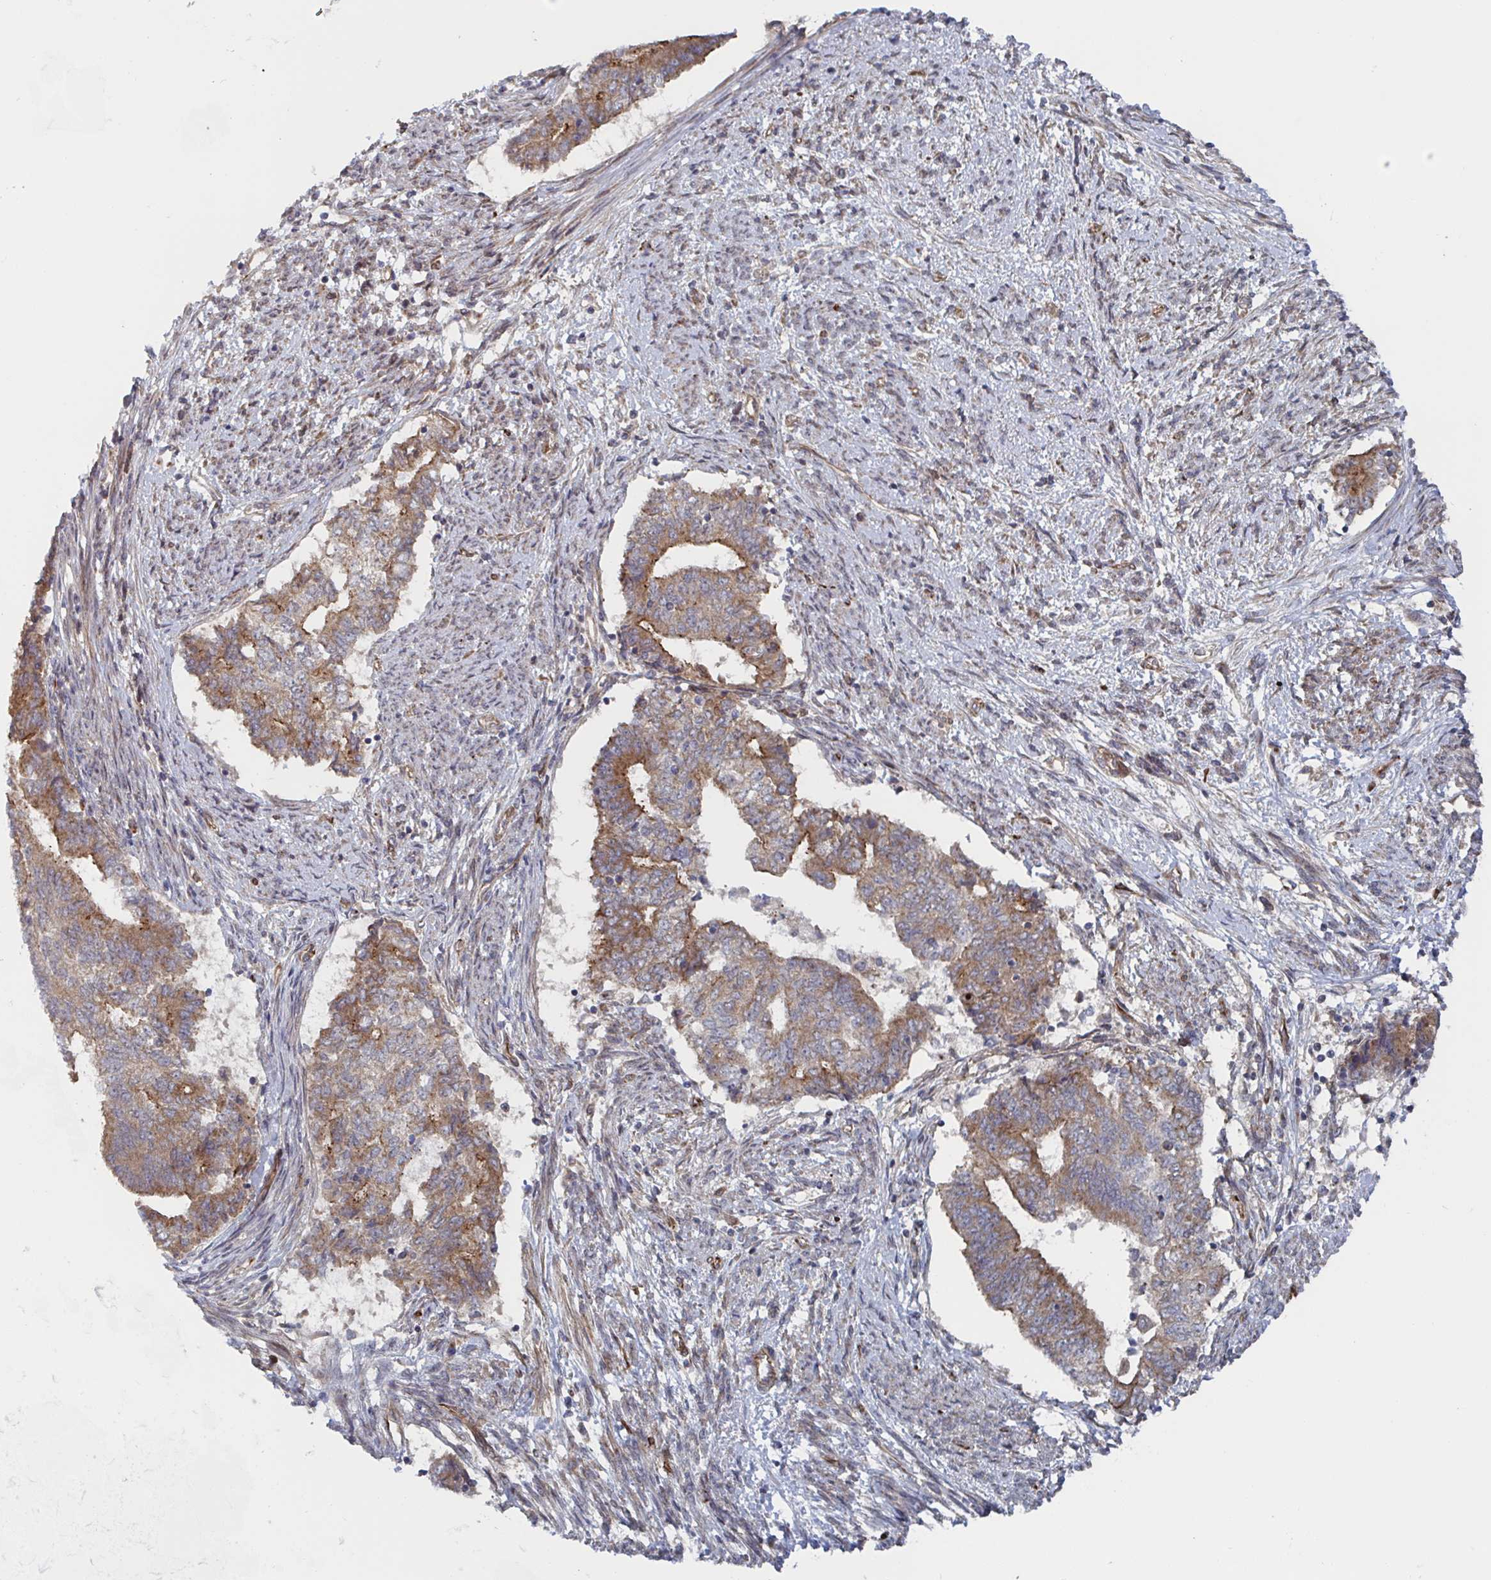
{"staining": {"intensity": "weak", "quantity": ">75%", "location": "cytoplasmic/membranous"}, "tissue": "endometrial cancer", "cell_type": "Tumor cells", "image_type": "cancer", "snomed": [{"axis": "morphology", "description": "Adenocarcinoma, NOS"}, {"axis": "topography", "description": "Endometrium"}], "caption": "Immunohistochemical staining of endometrial adenocarcinoma demonstrates low levels of weak cytoplasmic/membranous protein positivity in about >75% of tumor cells.", "gene": "DVL3", "patient": {"sex": "female", "age": 65}}